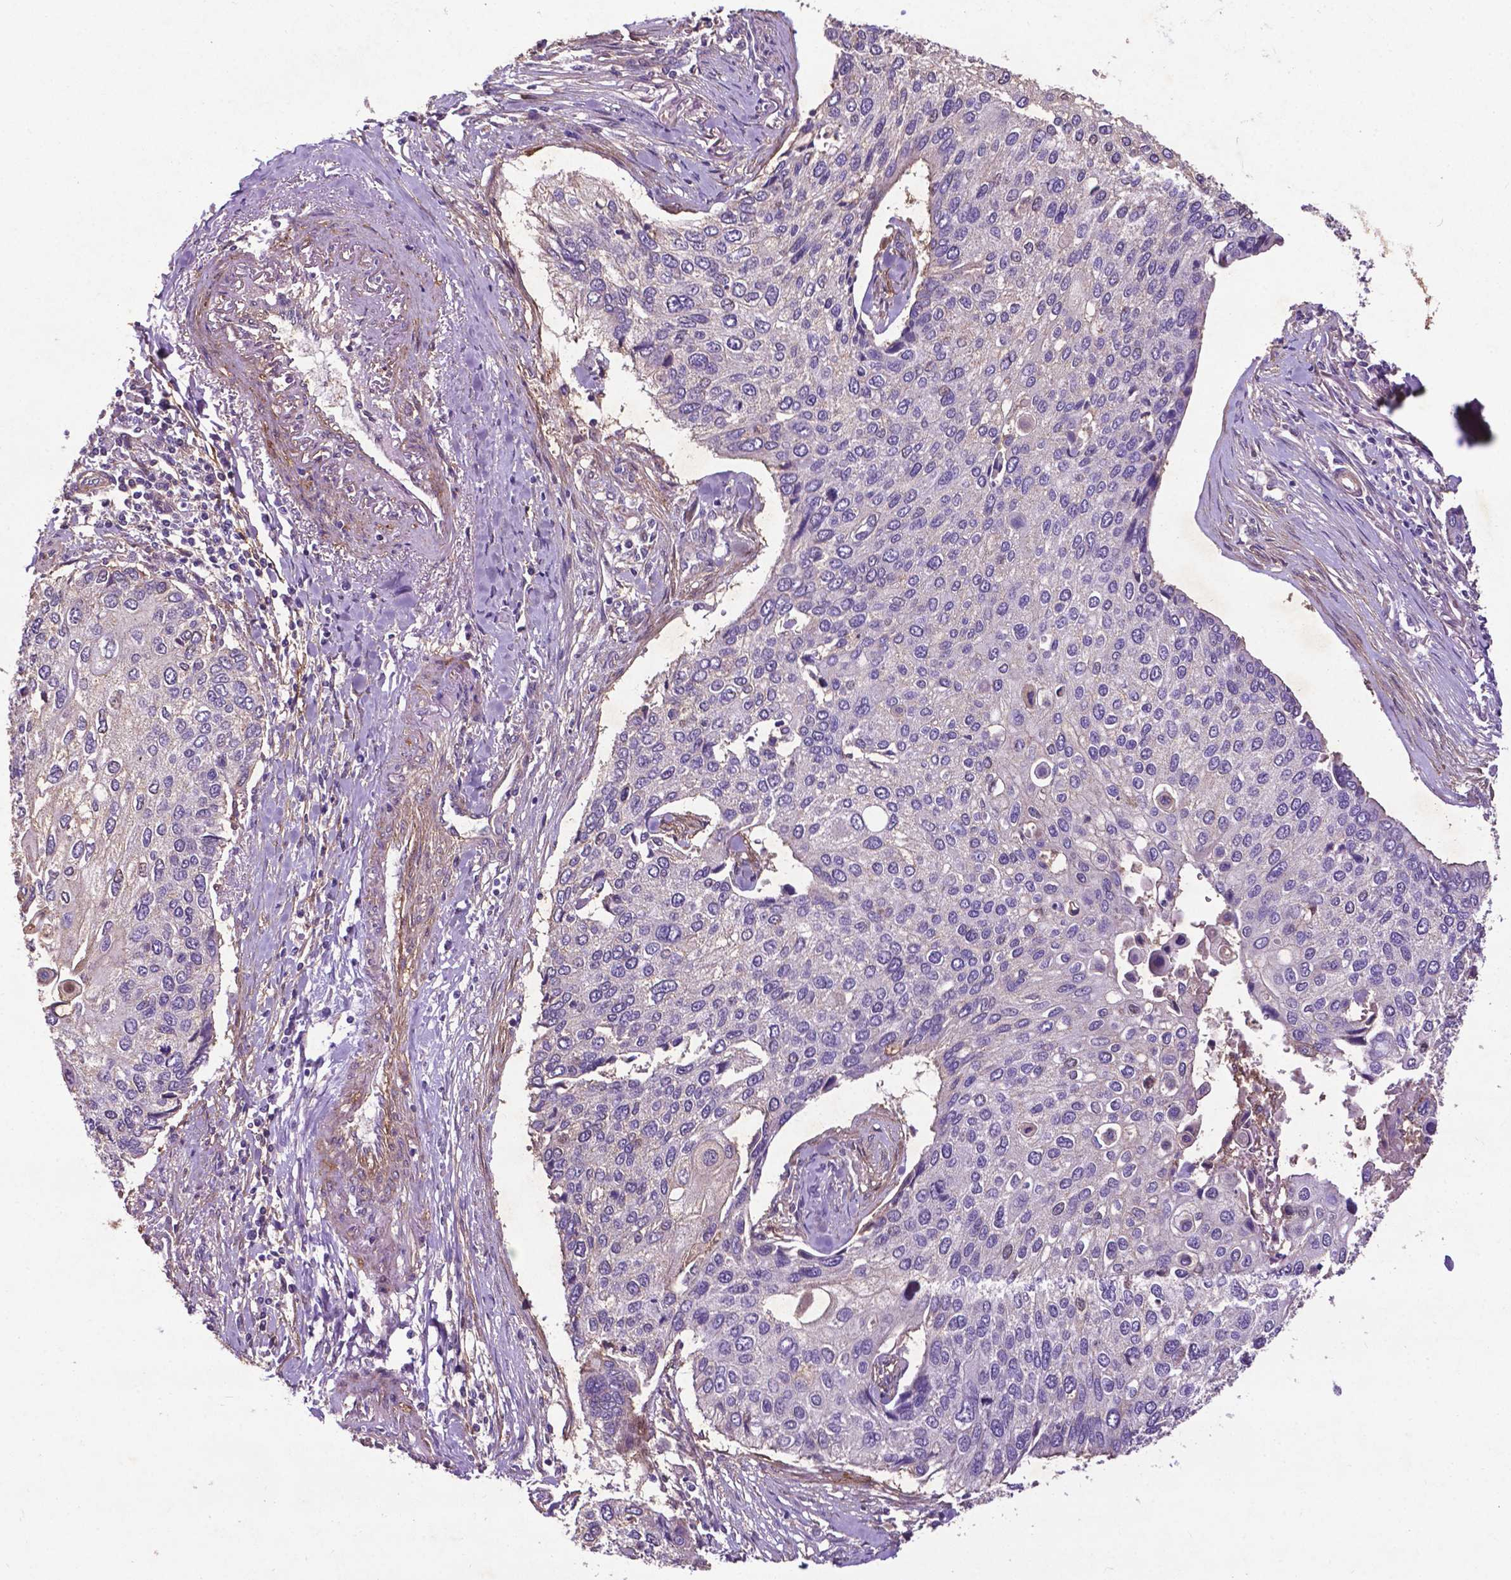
{"staining": {"intensity": "negative", "quantity": "none", "location": "none"}, "tissue": "lung cancer", "cell_type": "Tumor cells", "image_type": "cancer", "snomed": [{"axis": "morphology", "description": "Squamous cell carcinoma, NOS"}, {"axis": "morphology", "description": "Squamous cell carcinoma, metastatic, NOS"}, {"axis": "topography", "description": "Lung"}], "caption": "An IHC image of metastatic squamous cell carcinoma (lung) is shown. There is no staining in tumor cells of metastatic squamous cell carcinoma (lung).", "gene": "RRAS", "patient": {"sex": "male", "age": 63}}